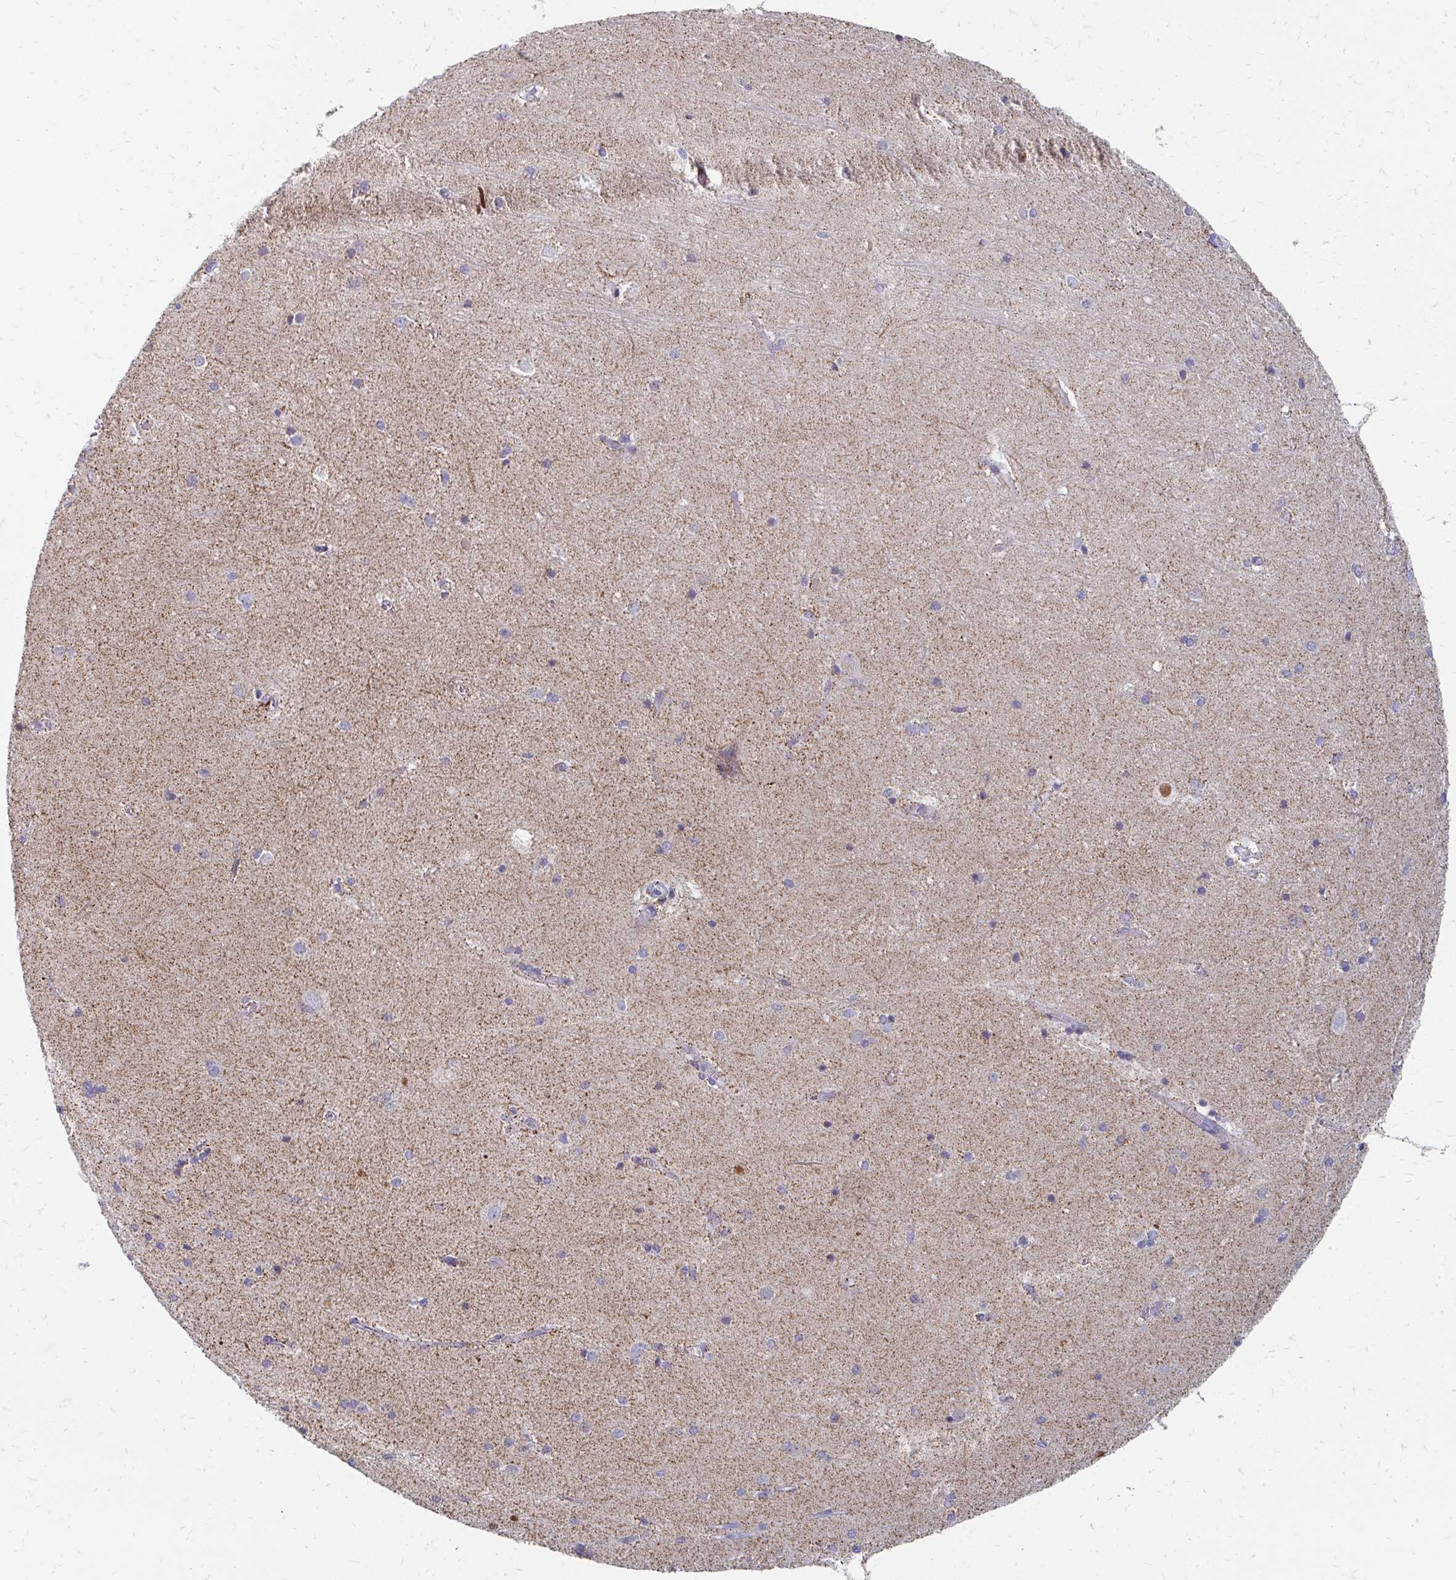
{"staining": {"intensity": "negative", "quantity": "none", "location": "none"}, "tissue": "hippocampus", "cell_type": "Glial cells", "image_type": "normal", "snomed": [{"axis": "morphology", "description": "Normal tissue, NOS"}, {"axis": "topography", "description": "Cerebral cortex"}, {"axis": "topography", "description": "Hippocampus"}], "caption": "Immunohistochemistry of benign hippocampus displays no expression in glial cells.", "gene": "OR10V1", "patient": {"sex": "female", "age": 19}}